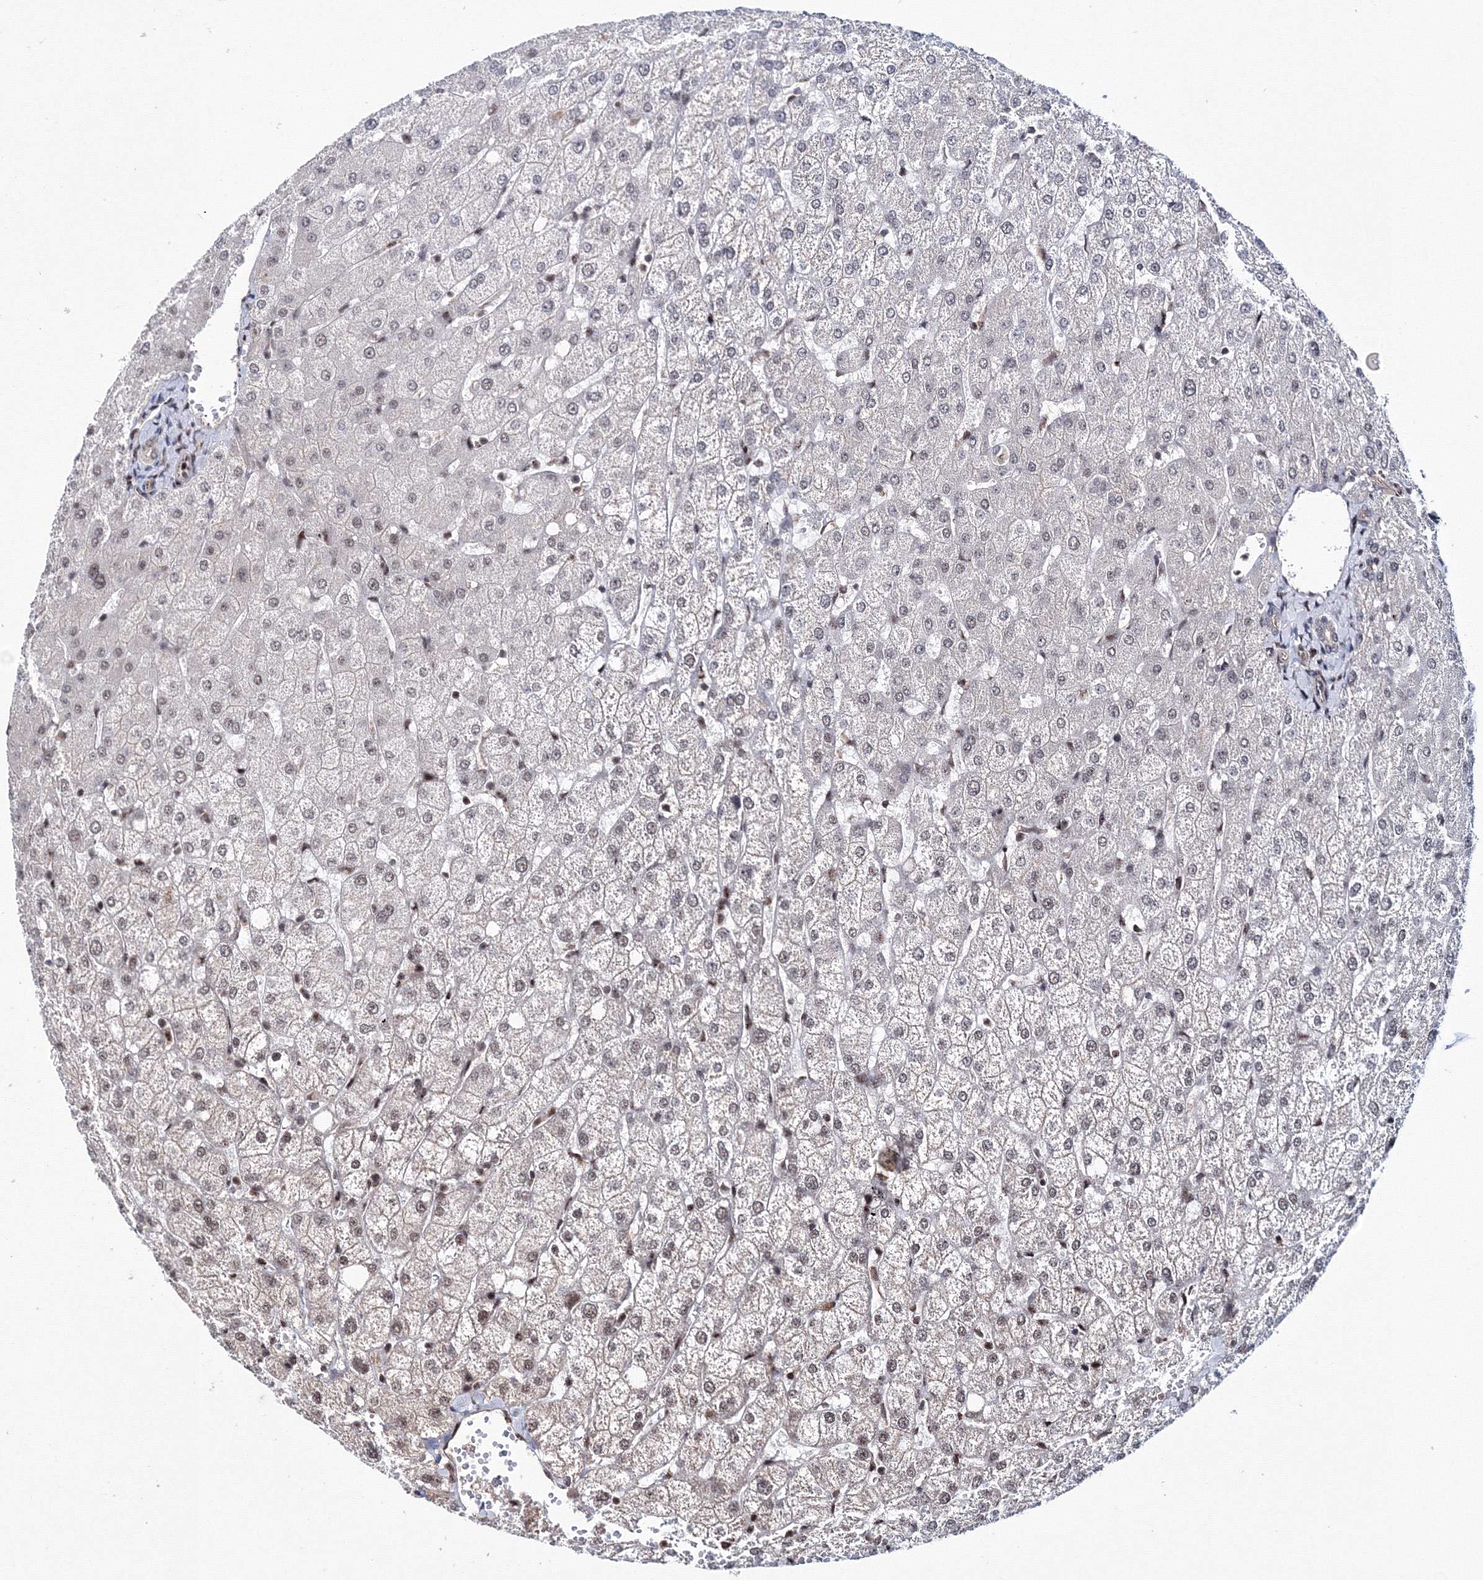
{"staining": {"intensity": "negative", "quantity": "none", "location": "none"}, "tissue": "liver", "cell_type": "Cholangiocytes", "image_type": "normal", "snomed": [{"axis": "morphology", "description": "Normal tissue, NOS"}, {"axis": "topography", "description": "Liver"}], "caption": "Liver stained for a protein using IHC displays no positivity cholangiocytes.", "gene": "TATDN2", "patient": {"sex": "female", "age": 54}}